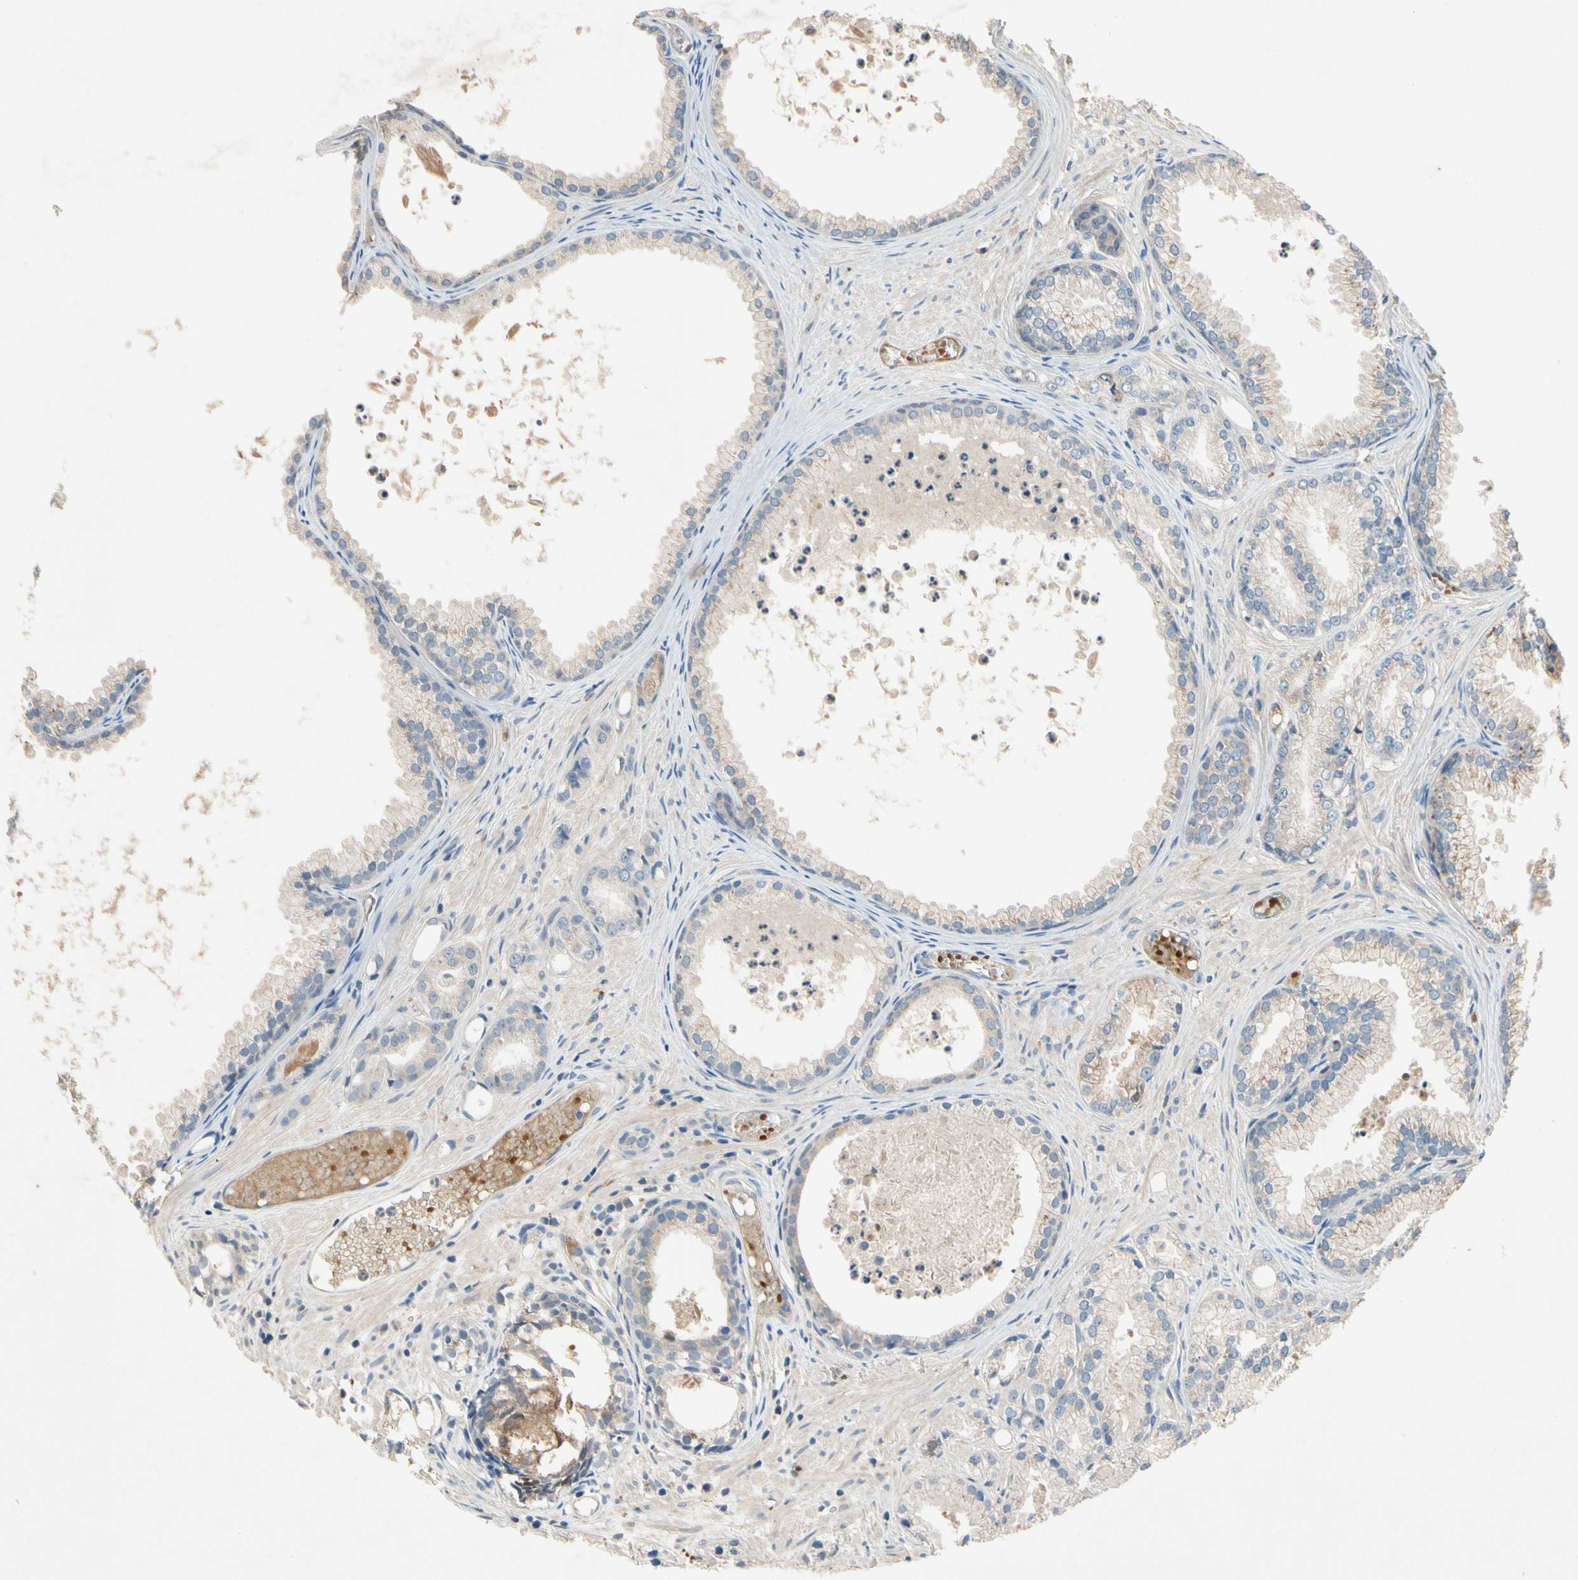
{"staining": {"intensity": "weak", "quantity": "25%-75%", "location": "cytoplasmic/membranous"}, "tissue": "prostate cancer", "cell_type": "Tumor cells", "image_type": "cancer", "snomed": [{"axis": "morphology", "description": "Adenocarcinoma, Low grade"}, {"axis": "topography", "description": "Prostate"}], "caption": "Weak cytoplasmic/membranous staining for a protein is appreciated in approximately 25%-75% of tumor cells of prostate adenocarcinoma (low-grade) using immunohistochemistry (IHC).", "gene": "IL1RL1", "patient": {"sex": "male", "age": 72}}